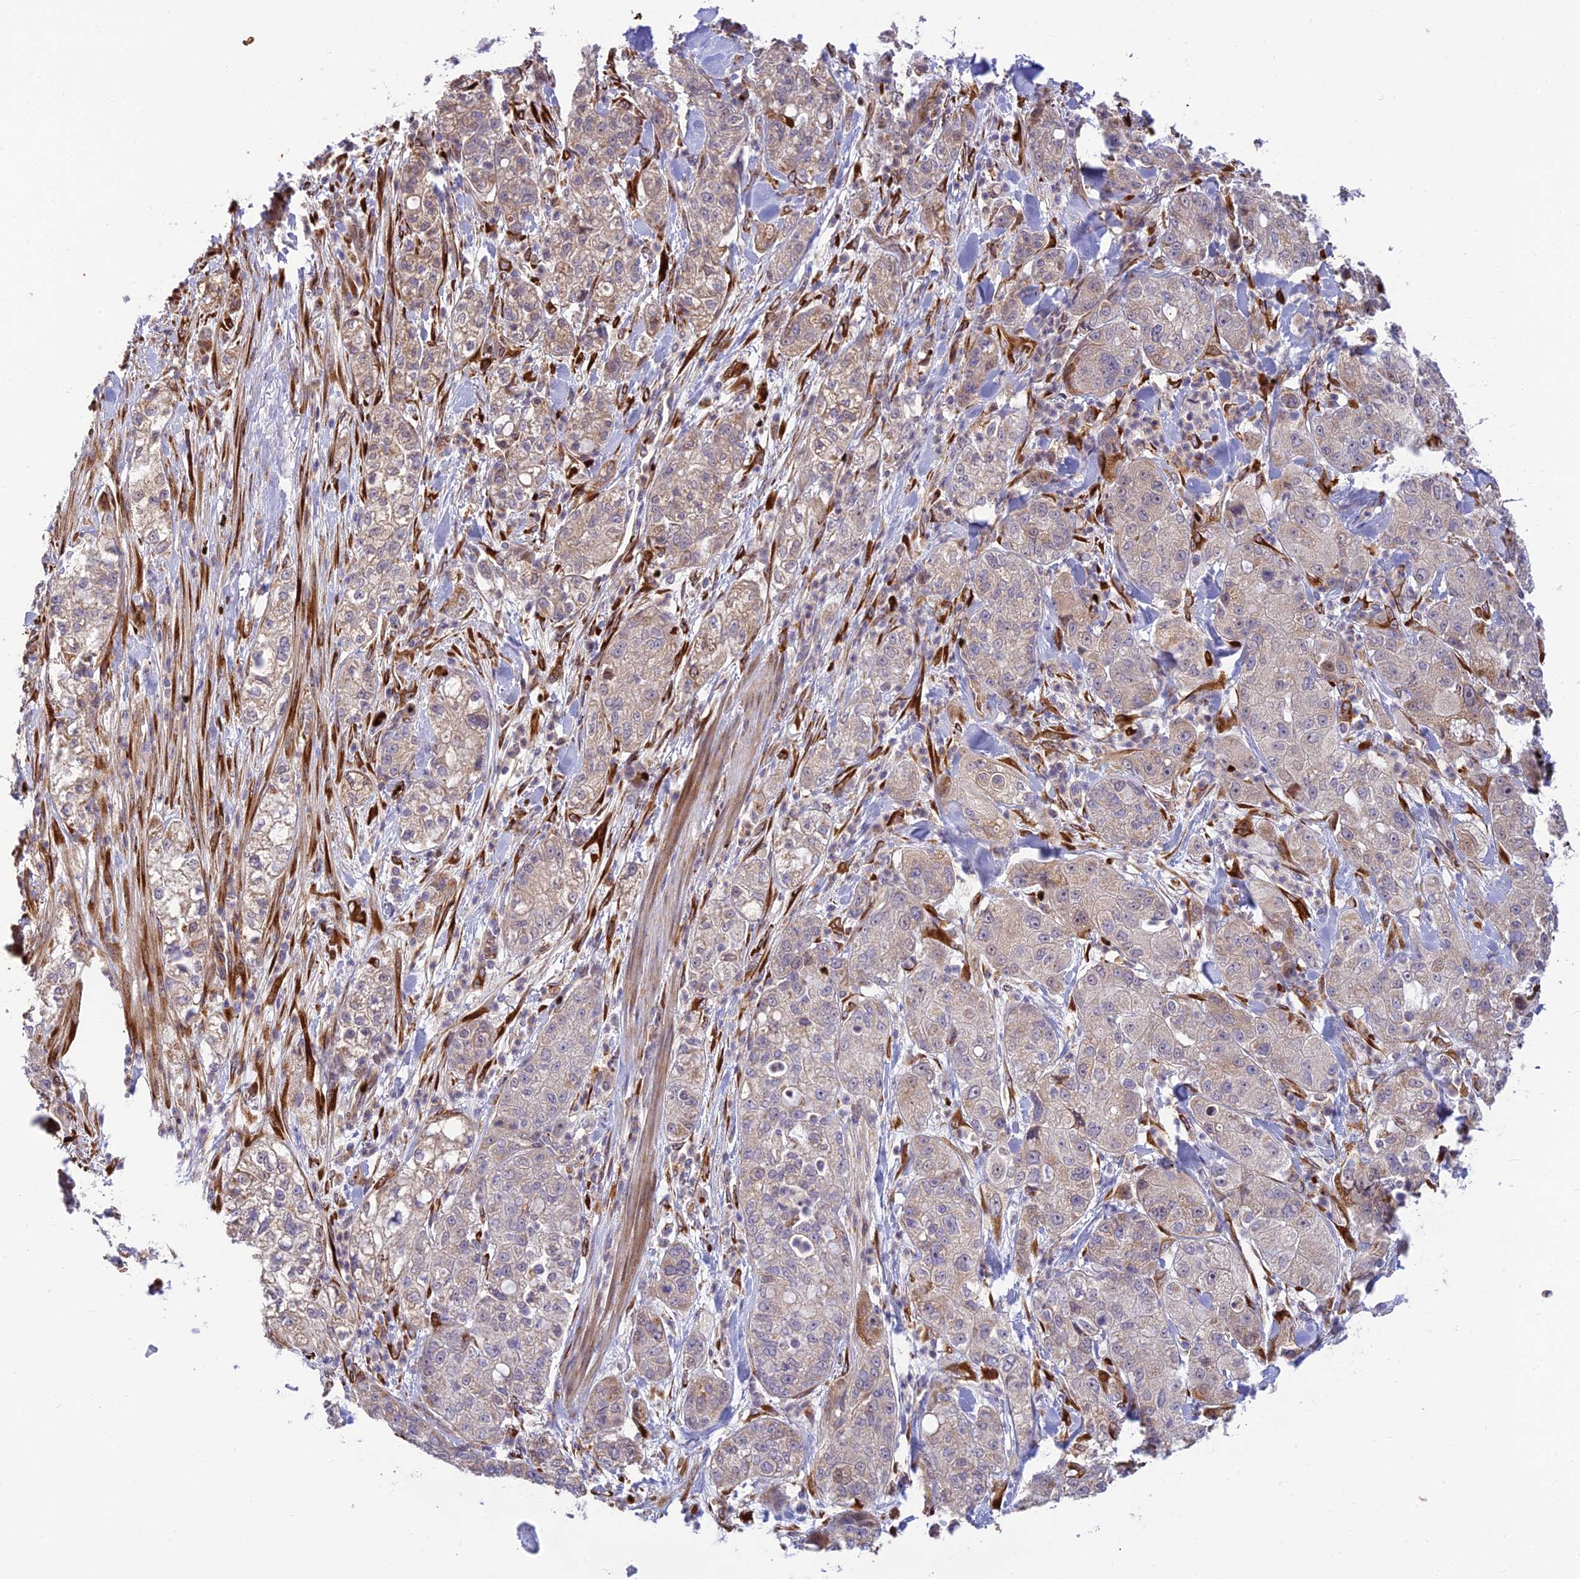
{"staining": {"intensity": "moderate", "quantity": "<25%", "location": "cytoplasmic/membranous"}, "tissue": "pancreatic cancer", "cell_type": "Tumor cells", "image_type": "cancer", "snomed": [{"axis": "morphology", "description": "Adenocarcinoma, NOS"}, {"axis": "topography", "description": "Pancreas"}], "caption": "Moderate cytoplasmic/membranous staining for a protein is appreciated in approximately <25% of tumor cells of pancreatic cancer (adenocarcinoma) using immunohistochemistry.", "gene": "UFSP2", "patient": {"sex": "female", "age": 78}}